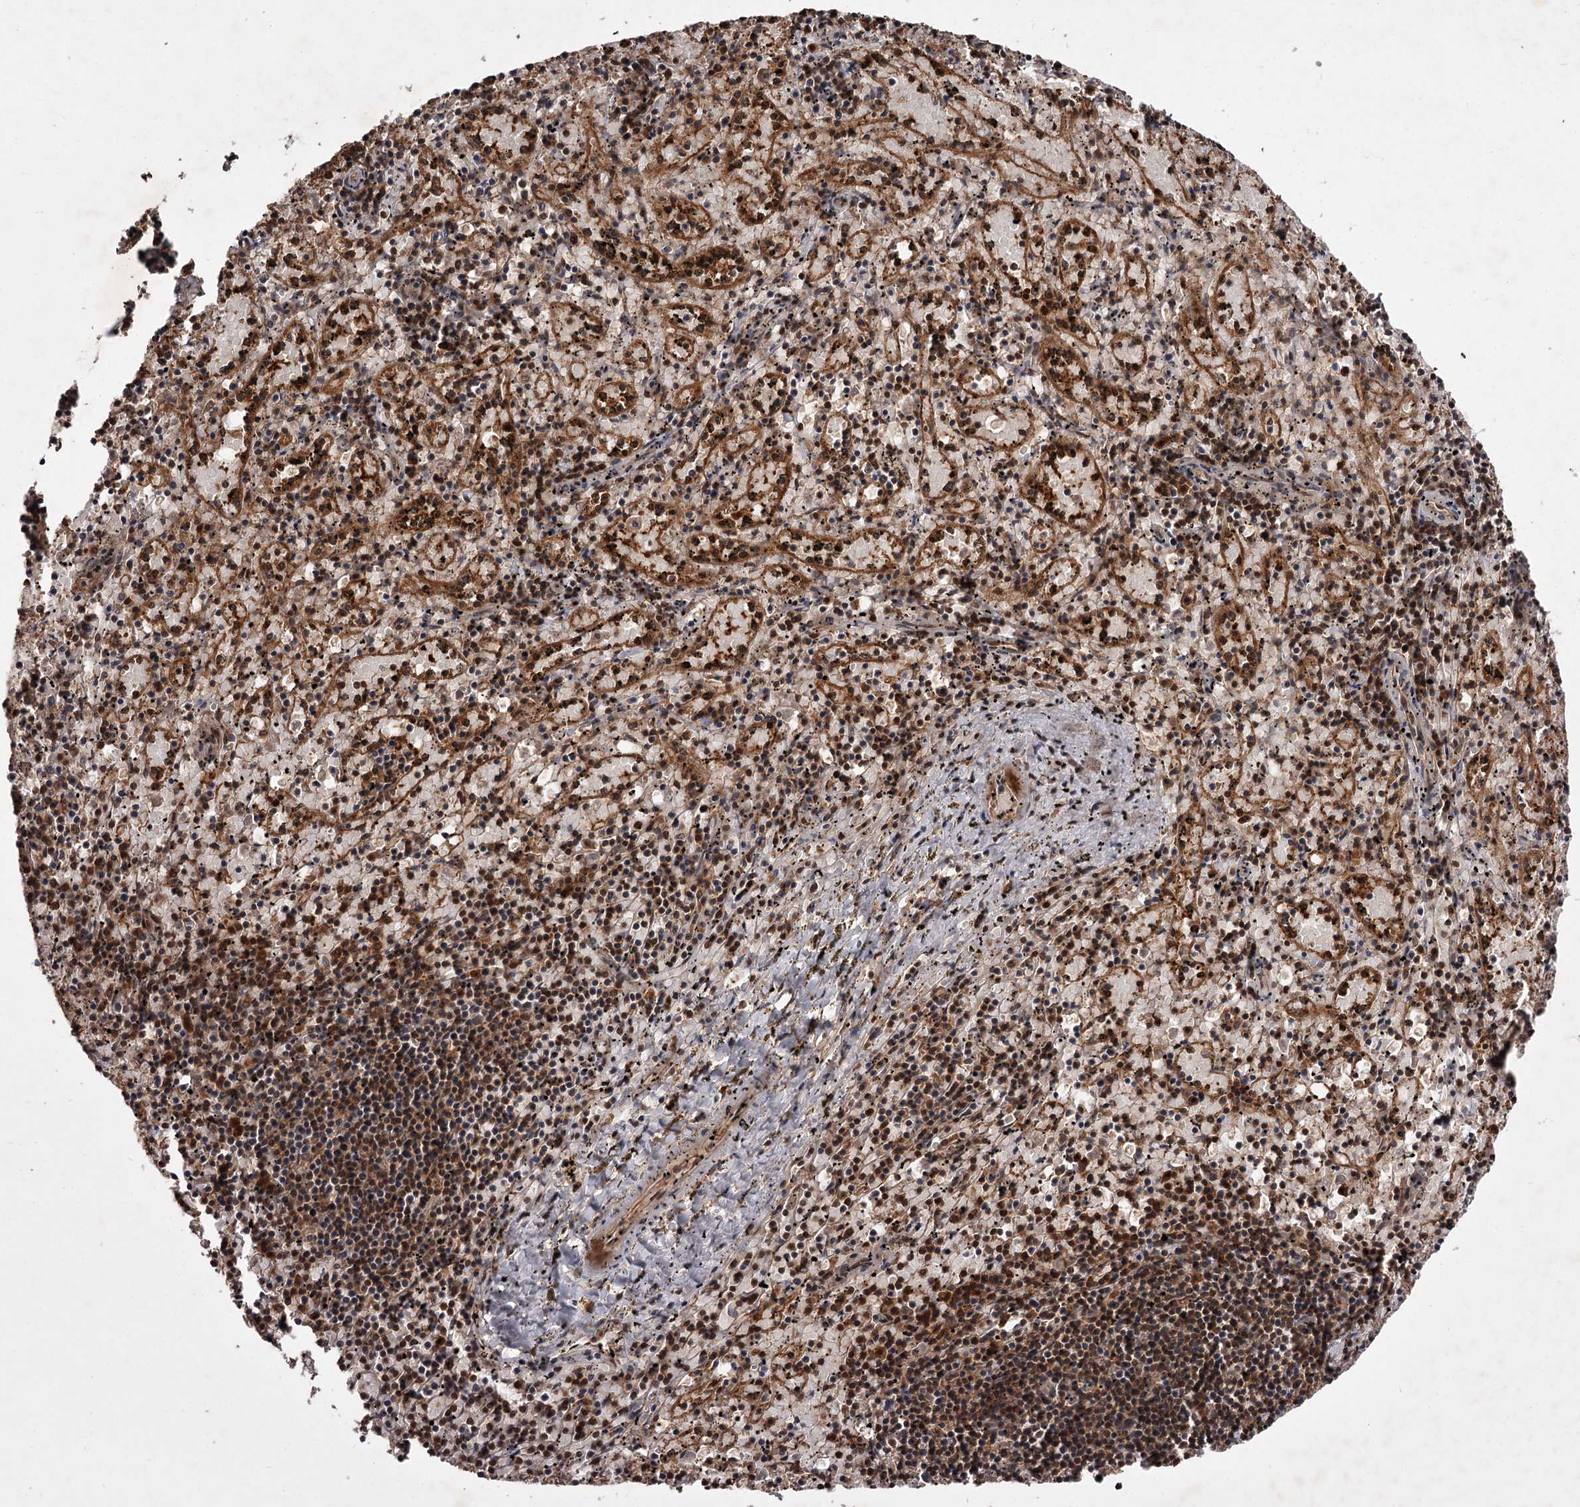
{"staining": {"intensity": "moderate", "quantity": "25%-75%", "location": "cytoplasmic/membranous,nuclear"}, "tissue": "spleen", "cell_type": "Cells in red pulp", "image_type": "normal", "snomed": [{"axis": "morphology", "description": "Normal tissue, NOS"}, {"axis": "topography", "description": "Spleen"}], "caption": "A photomicrograph of spleen stained for a protein exhibits moderate cytoplasmic/membranous,nuclear brown staining in cells in red pulp. (DAB (3,3'-diaminobenzidine) IHC with brightfield microscopy, high magnification).", "gene": "TBC1D23", "patient": {"sex": "male", "age": 11}}